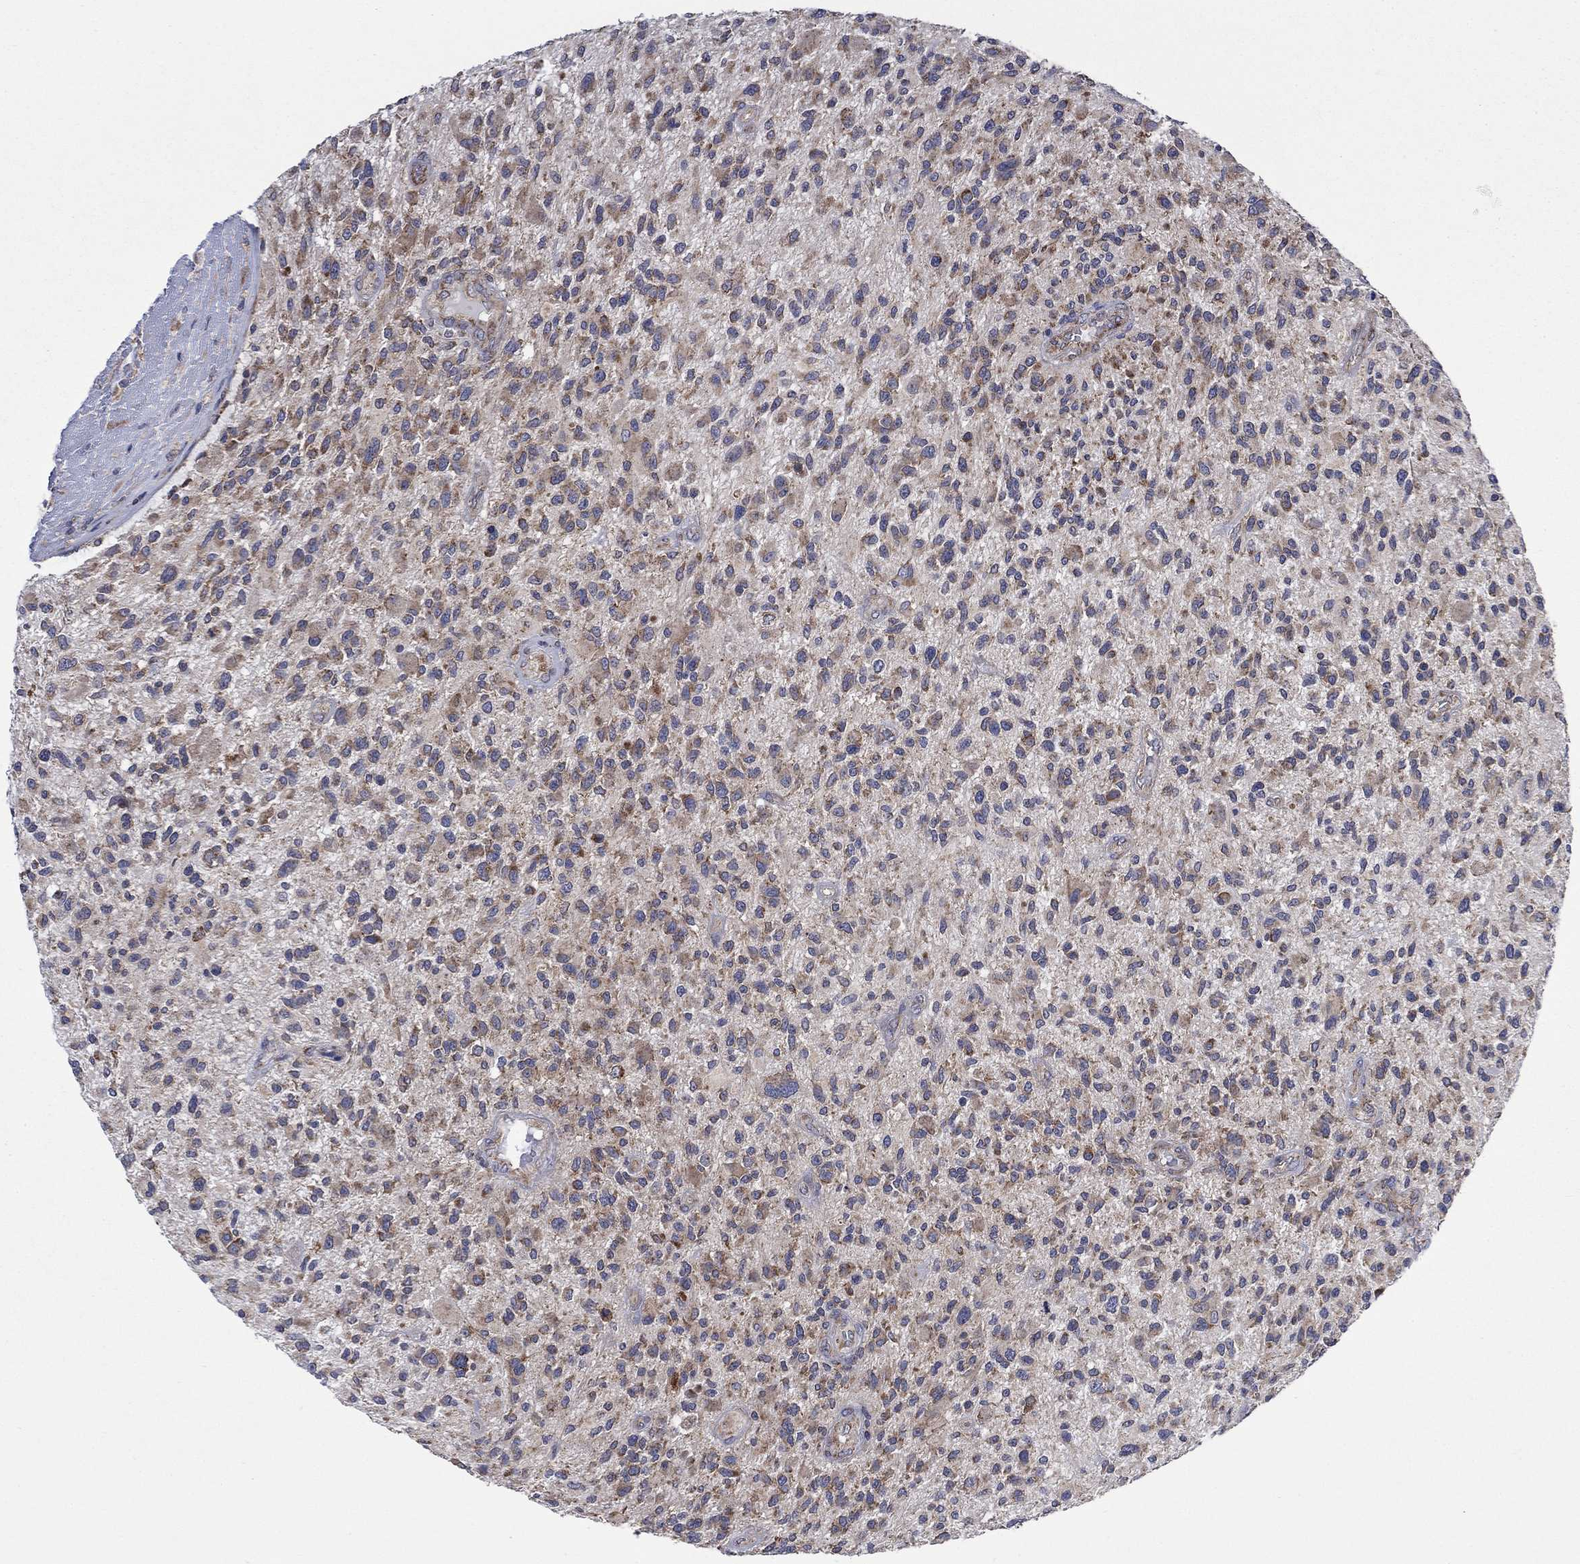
{"staining": {"intensity": "weak", "quantity": "25%-75%", "location": "cytoplasmic/membranous"}, "tissue": "glioma", "cell_type": "Tumor cells", "image_type": "cancer", "snomed": [{"axis": "morphology", "description": "Glioma, malignant, High grade"}, {"axis": "topography", "description": "Brain"}], "caption": "The immunohistochemical stain labels weak cytoplasmic/membranous staining in tumor cells of malignant high-grade glioma tissue.", "gene": "RPLP0", "patient": {"sex": "male", "age": 47}}